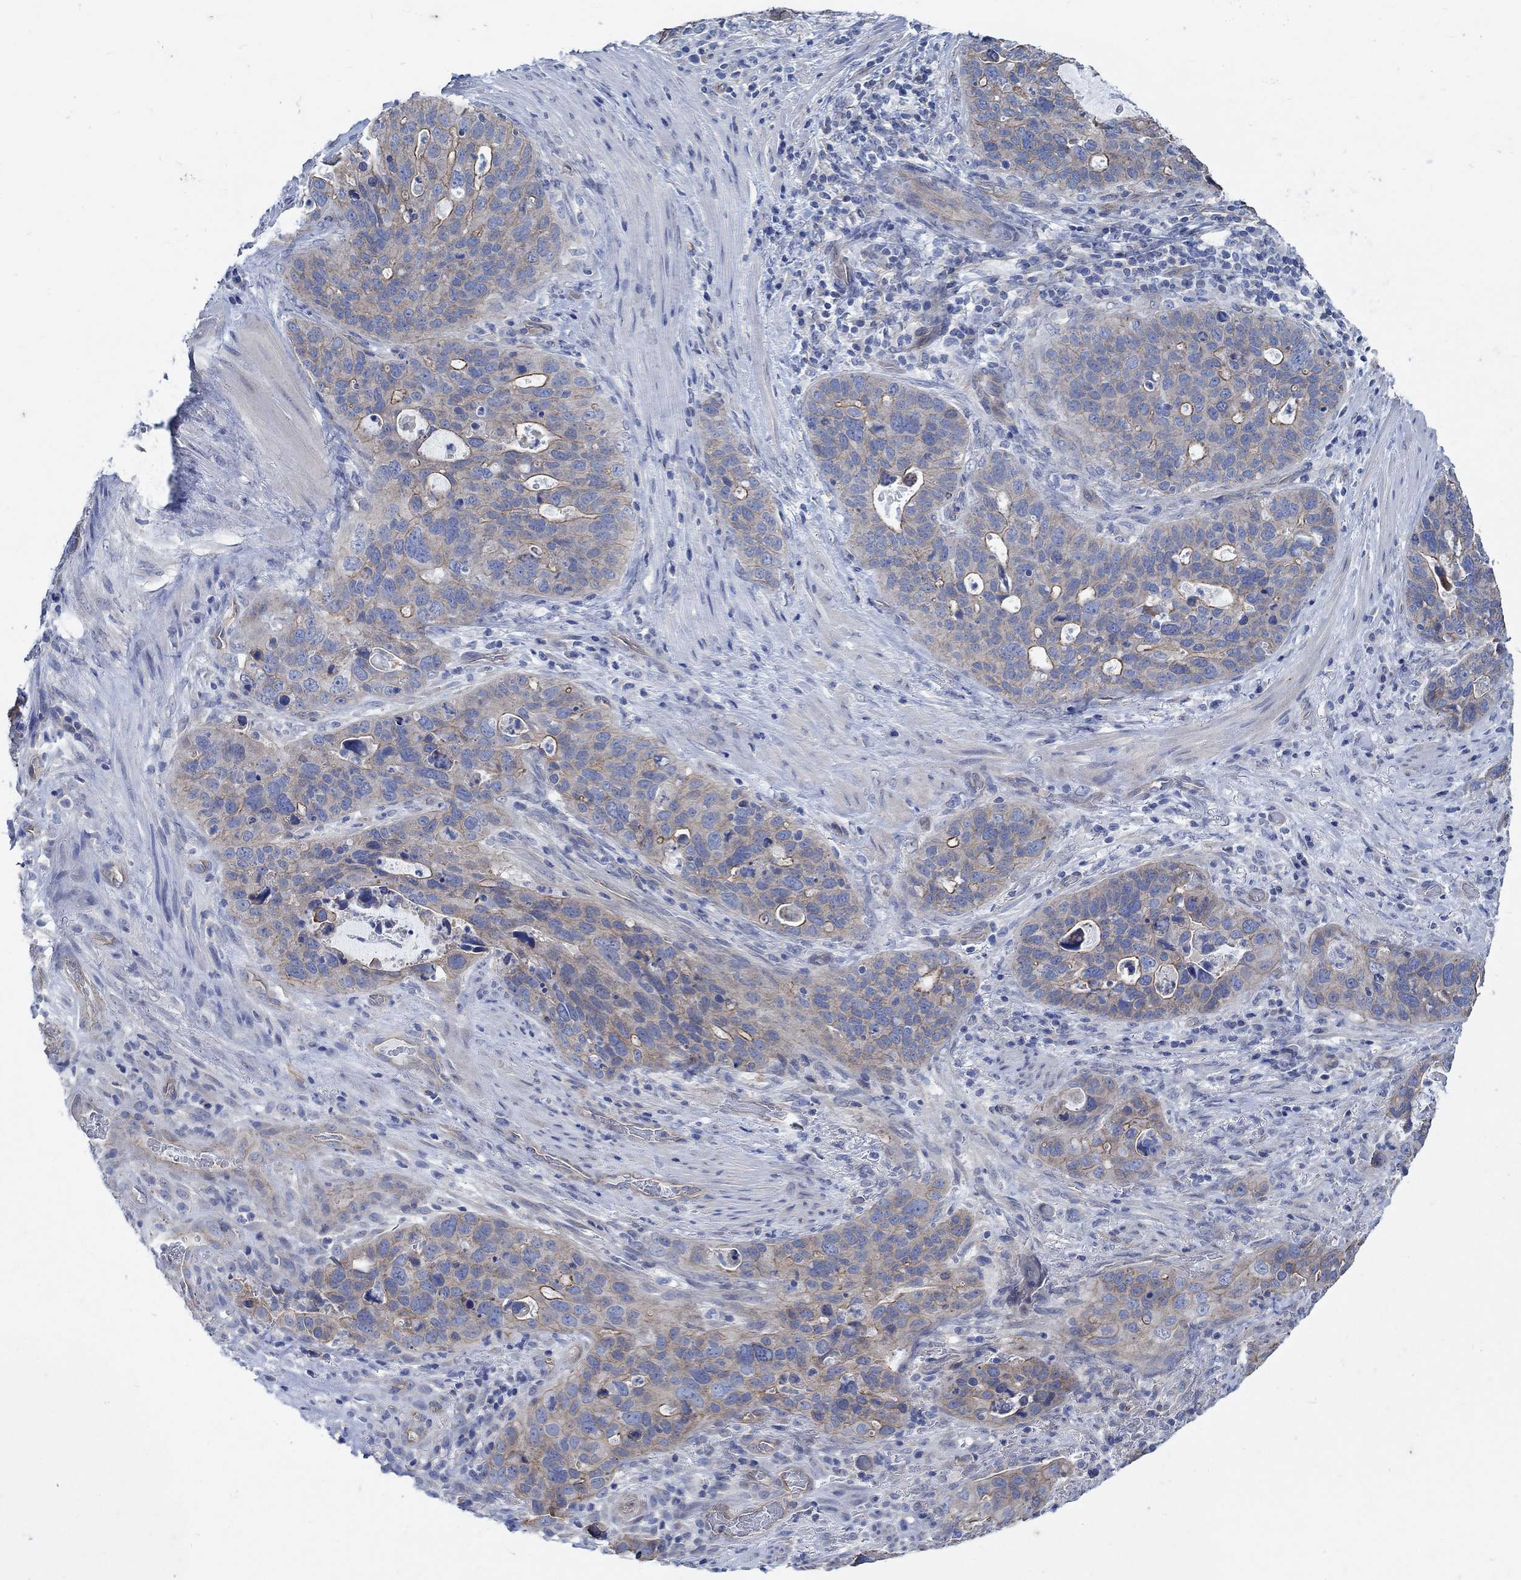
{"staining": {"intensity": "moderate", "quantity": "<25%", "location": "cytoplasmic/membranous"}, "tissue": "stomach cancer", "cell_type": "Tumor cells", "image_type": "cancer", "snomed": [{"axis": "morphology", "description": "Adenocarcinoma, NOS"}, {"axis": "topography", "description": "Stomach"}], "caption": "Stomach cancer (adenocarcinoma) stained with a brown dye demonstrates moderate cytoplasmic/membranous positive positivity in approximately <25% of tumor cells.", "gene": "TMEM198", "patient": {"sex": "male", "age": 54}}